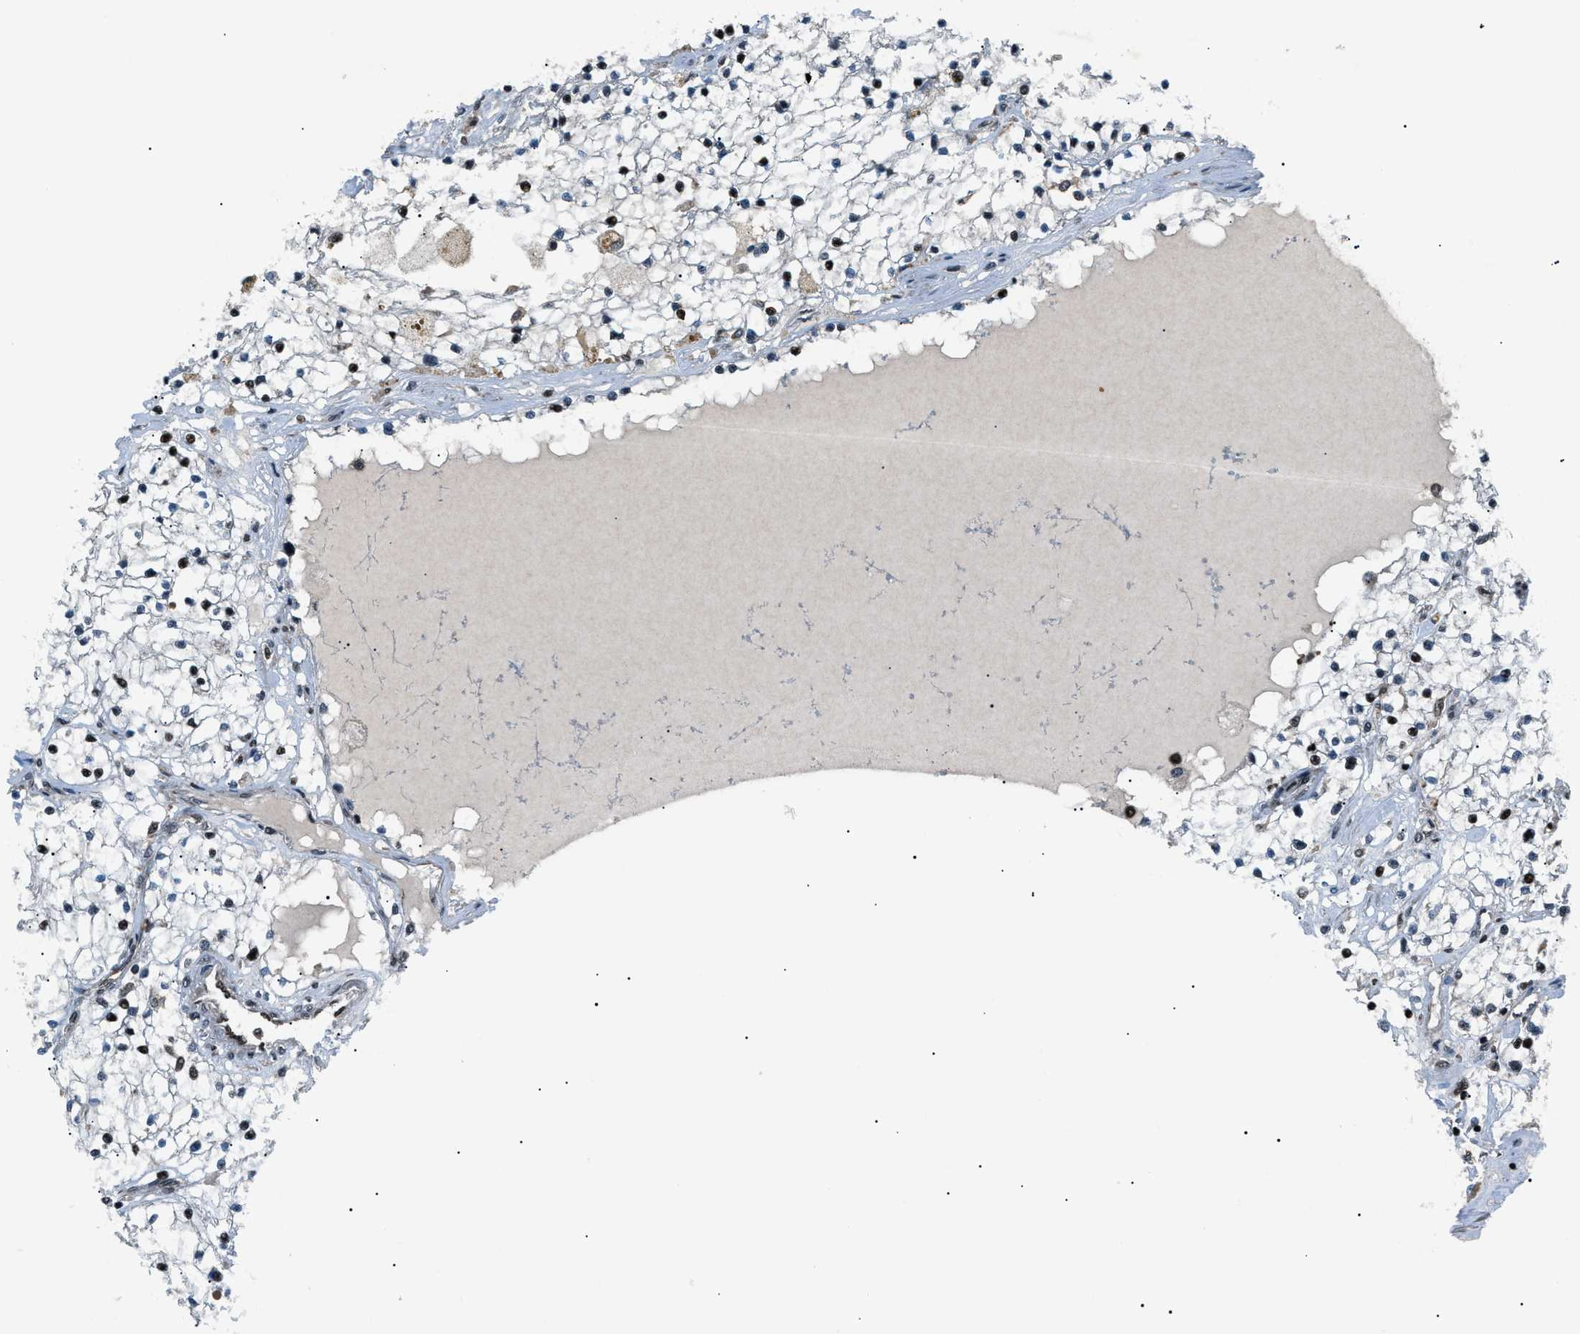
{"staining": {"intensity": "moderate", "quantity": "<25%", "location": "nuclear"}, "tissue": "renal cancer", "cell_type": "Tumor cells", "image_type": "cancer", "snomed": [{"axis": "morphology", "description": "Adenocarcinoma, NOS"}, {"axis": "topography", "description": "Kidney"}], "caption": "Human renal cancer (adenocarcinoma) stained with a brown dye demonstrates moderate nuclear positive expression in about <25% of tumor cells.", "gene": "PRKX", "patient": {"sex": "male", "age": 68}}